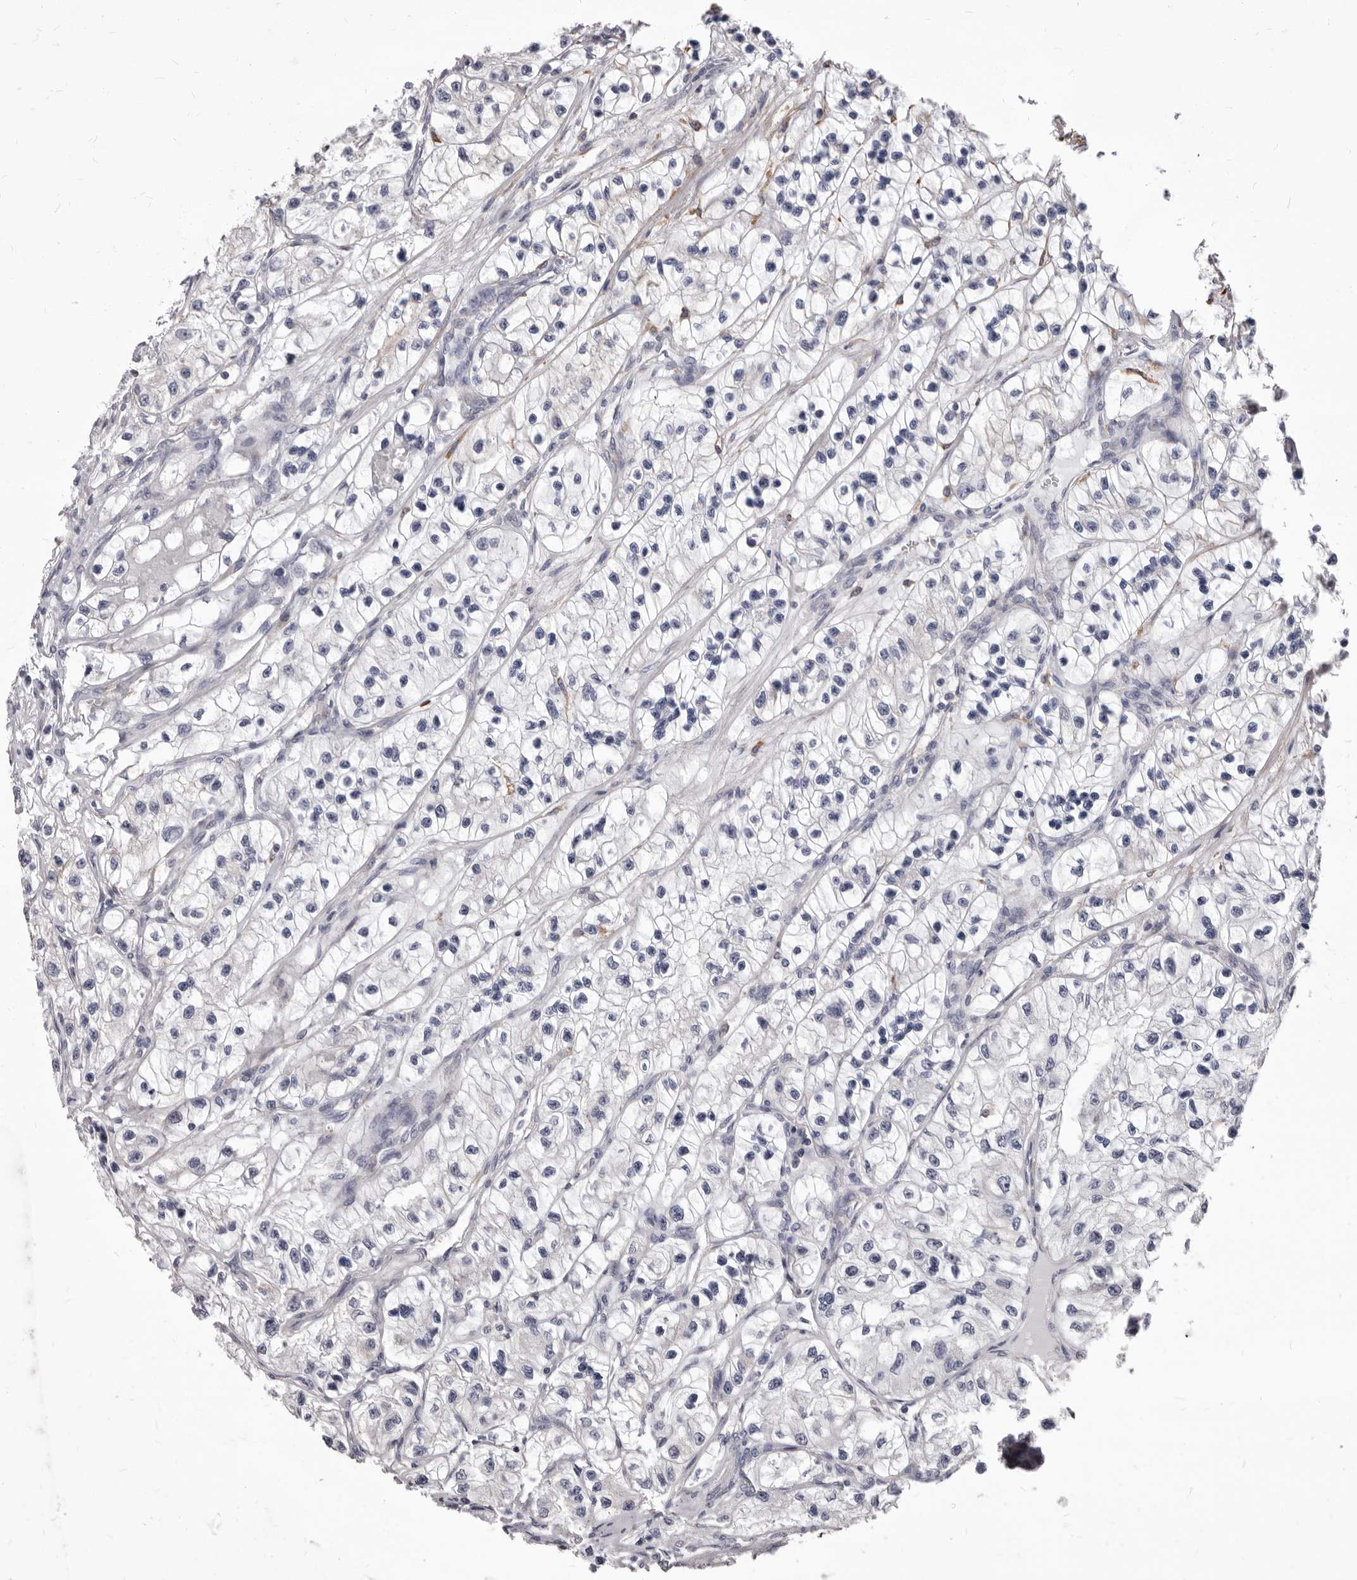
{"staining": {"intensity": "negative", "quantity": "none", "location": "none"}, "tissue": "renal cancer", "cell_type": "Tumor cells", "image_type": "cancer", "snomed": [{"axis": "morphology", "description": "Adenocarcinoma, NOS"}, {"axis": "topography", "description": "Kidney"}], "caption": "An immunohistochemistry (IHC) histopathology image of renal adenocarcinoma is shown. There is no staining in tumor cells of renal adenocarcinoma.", "gene": "NIBAN1", "patient": {"sex": "female", "age": 57}}